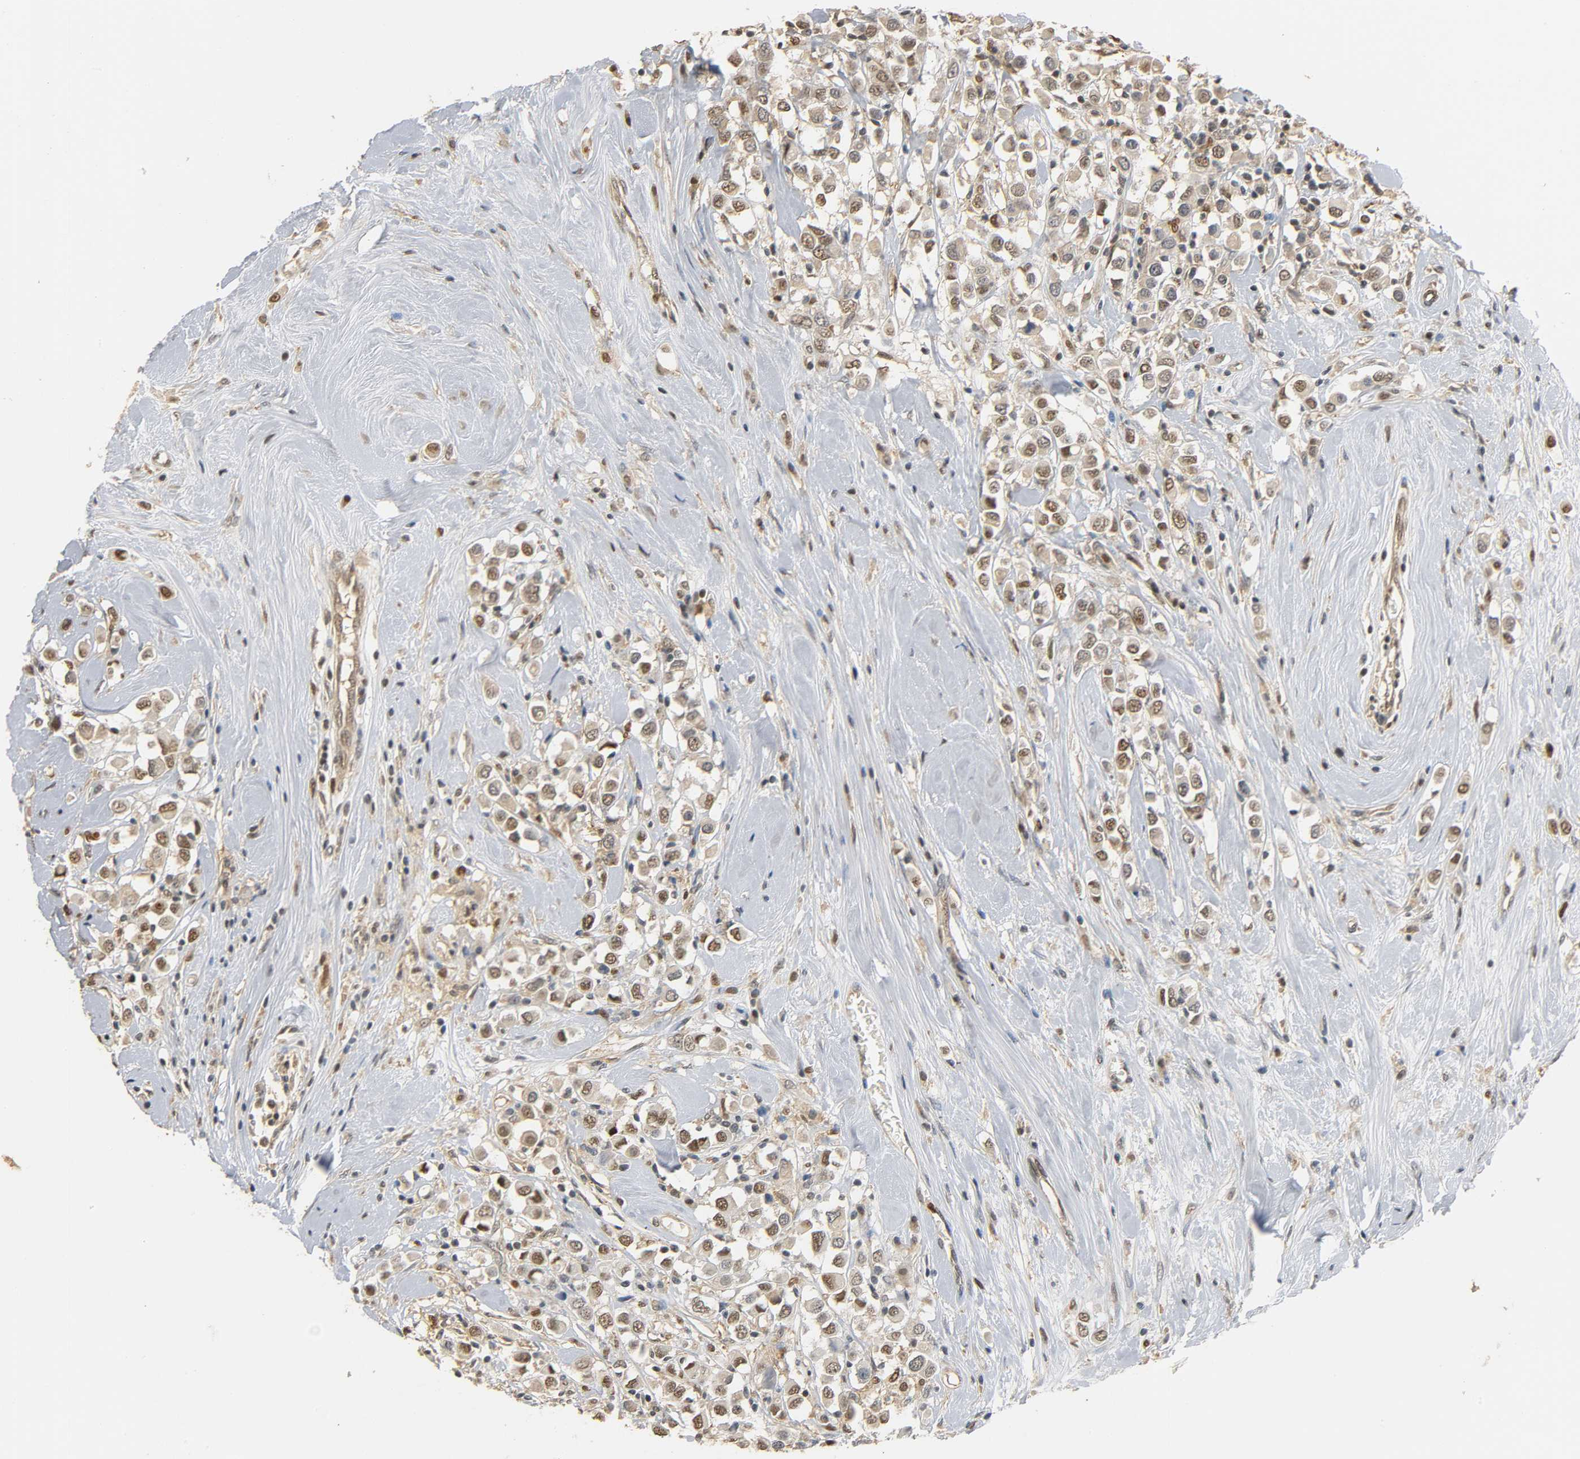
{"staining": {"intensity": "moderate", "quantity": ">75%", "location": "cytoplasmic/membranous,nuclear"}, "tissue": "breast cancer", "cell_type": "Tumor cells", "image_type": "cancer", "snomed": [{"axis": "morphology", "description": "Duct carcinoma"}, {"axis": "topography", "description": "Breast"}], "caption": "Immunohistochemistry (IHC) image of human breast cancer stained for a protein (brown), which reveals medium levels of moderate cytoplasmic/membranous and nuclear expression in approximately >75% of tumor cells.", "gene": "ZFPM2", "patient": {"sex": "female", "age": 61}}